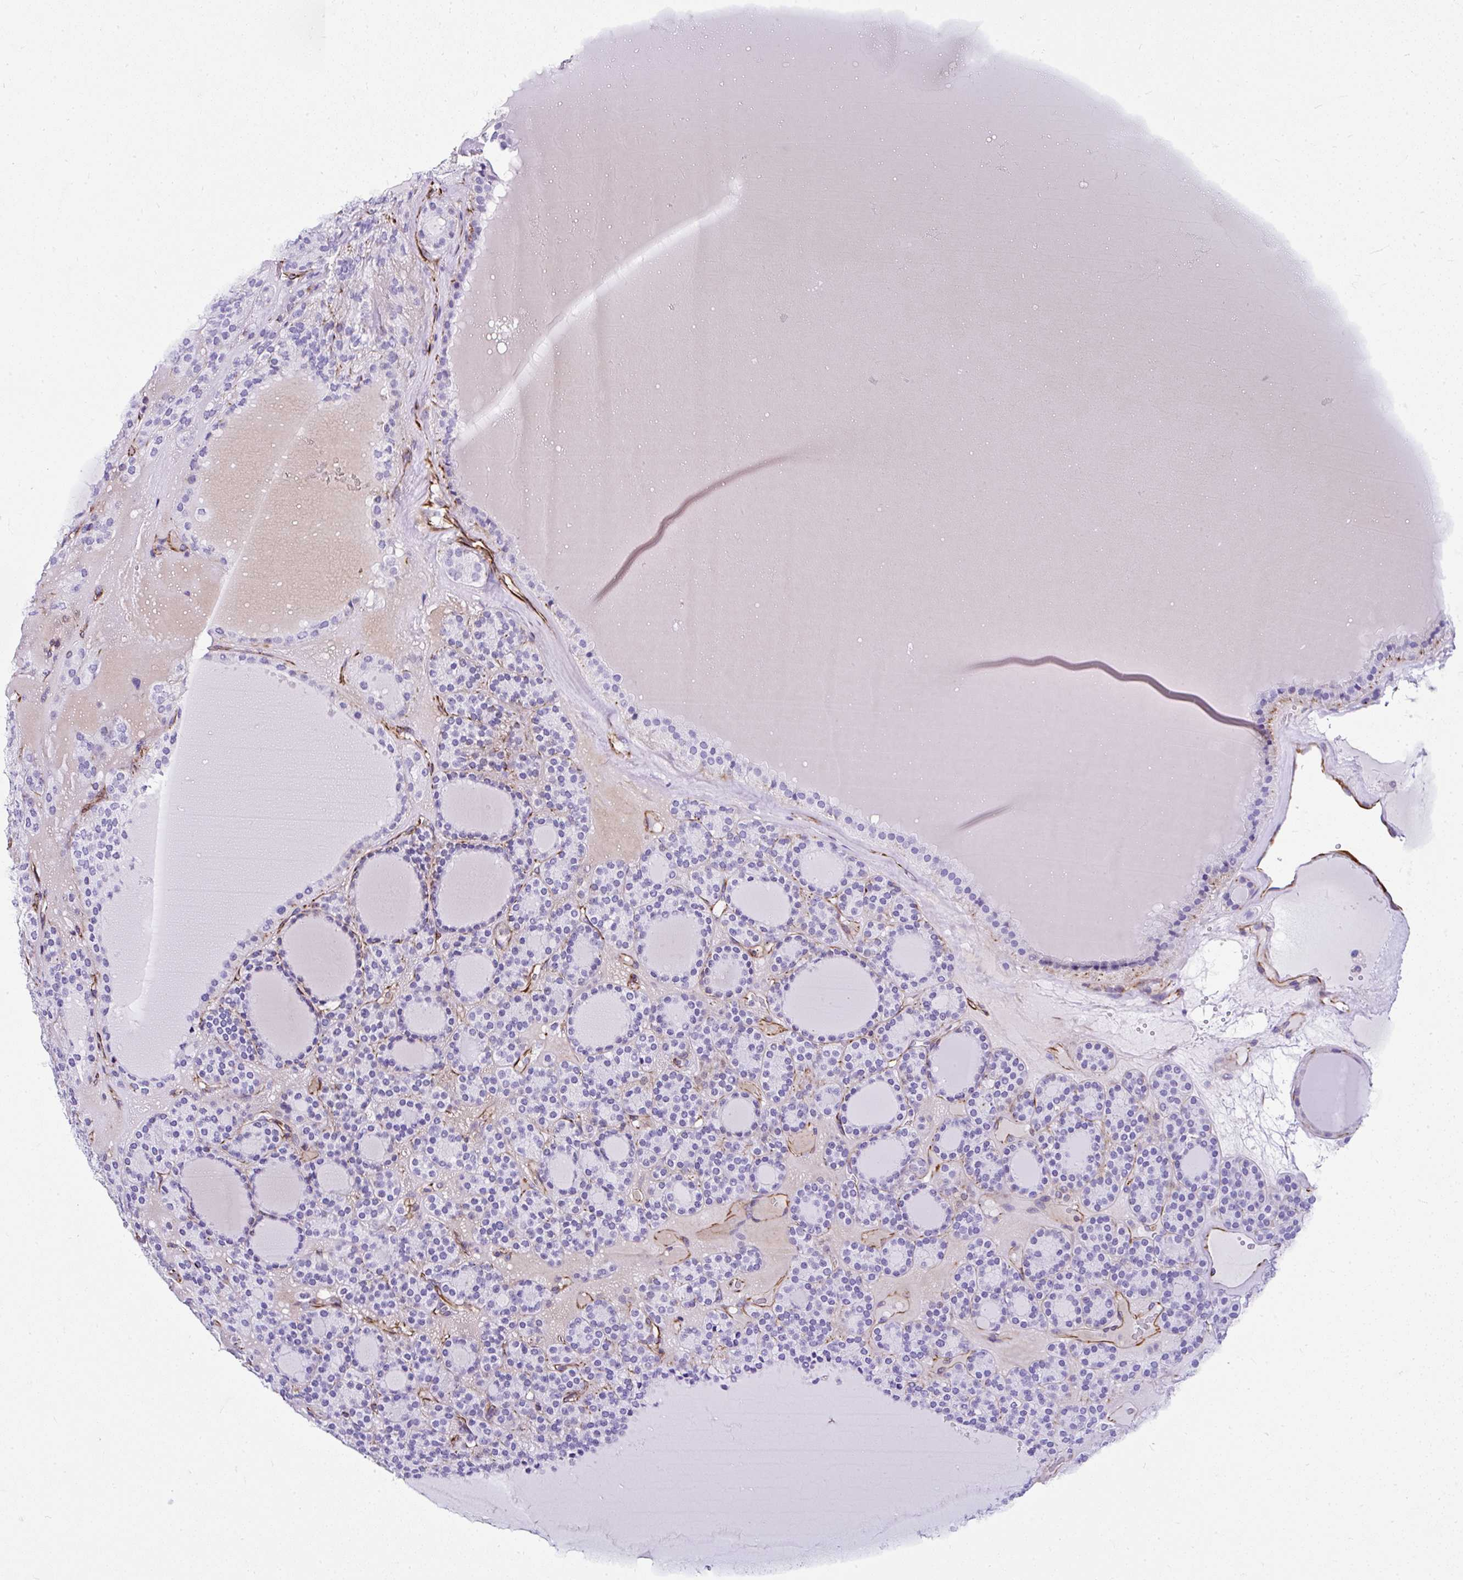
{"staining": {"intensity": "negative", "quantity": "none", "location": "none"}, "tissue": "thyroid cancer", "cell_type": "Tumor cells", "image_type": "cancer", "snomed": [{"axis": "morphology", "description": "Follicular adenoma carcinoma, NOS"}, {"axis": "topography", "description": "Thyroid gland"}], "caption": "Immunohistochemistry histopathology image of neoplastic tissue: follicular adenoma carcinoma (thyroid) stained with DAB (3,3'-diaminobenzidine) exhibits no significant protein positivity in tumor cells.", "gene": "DEPDC5", "patient": {"sex": "female", "age": 63}}